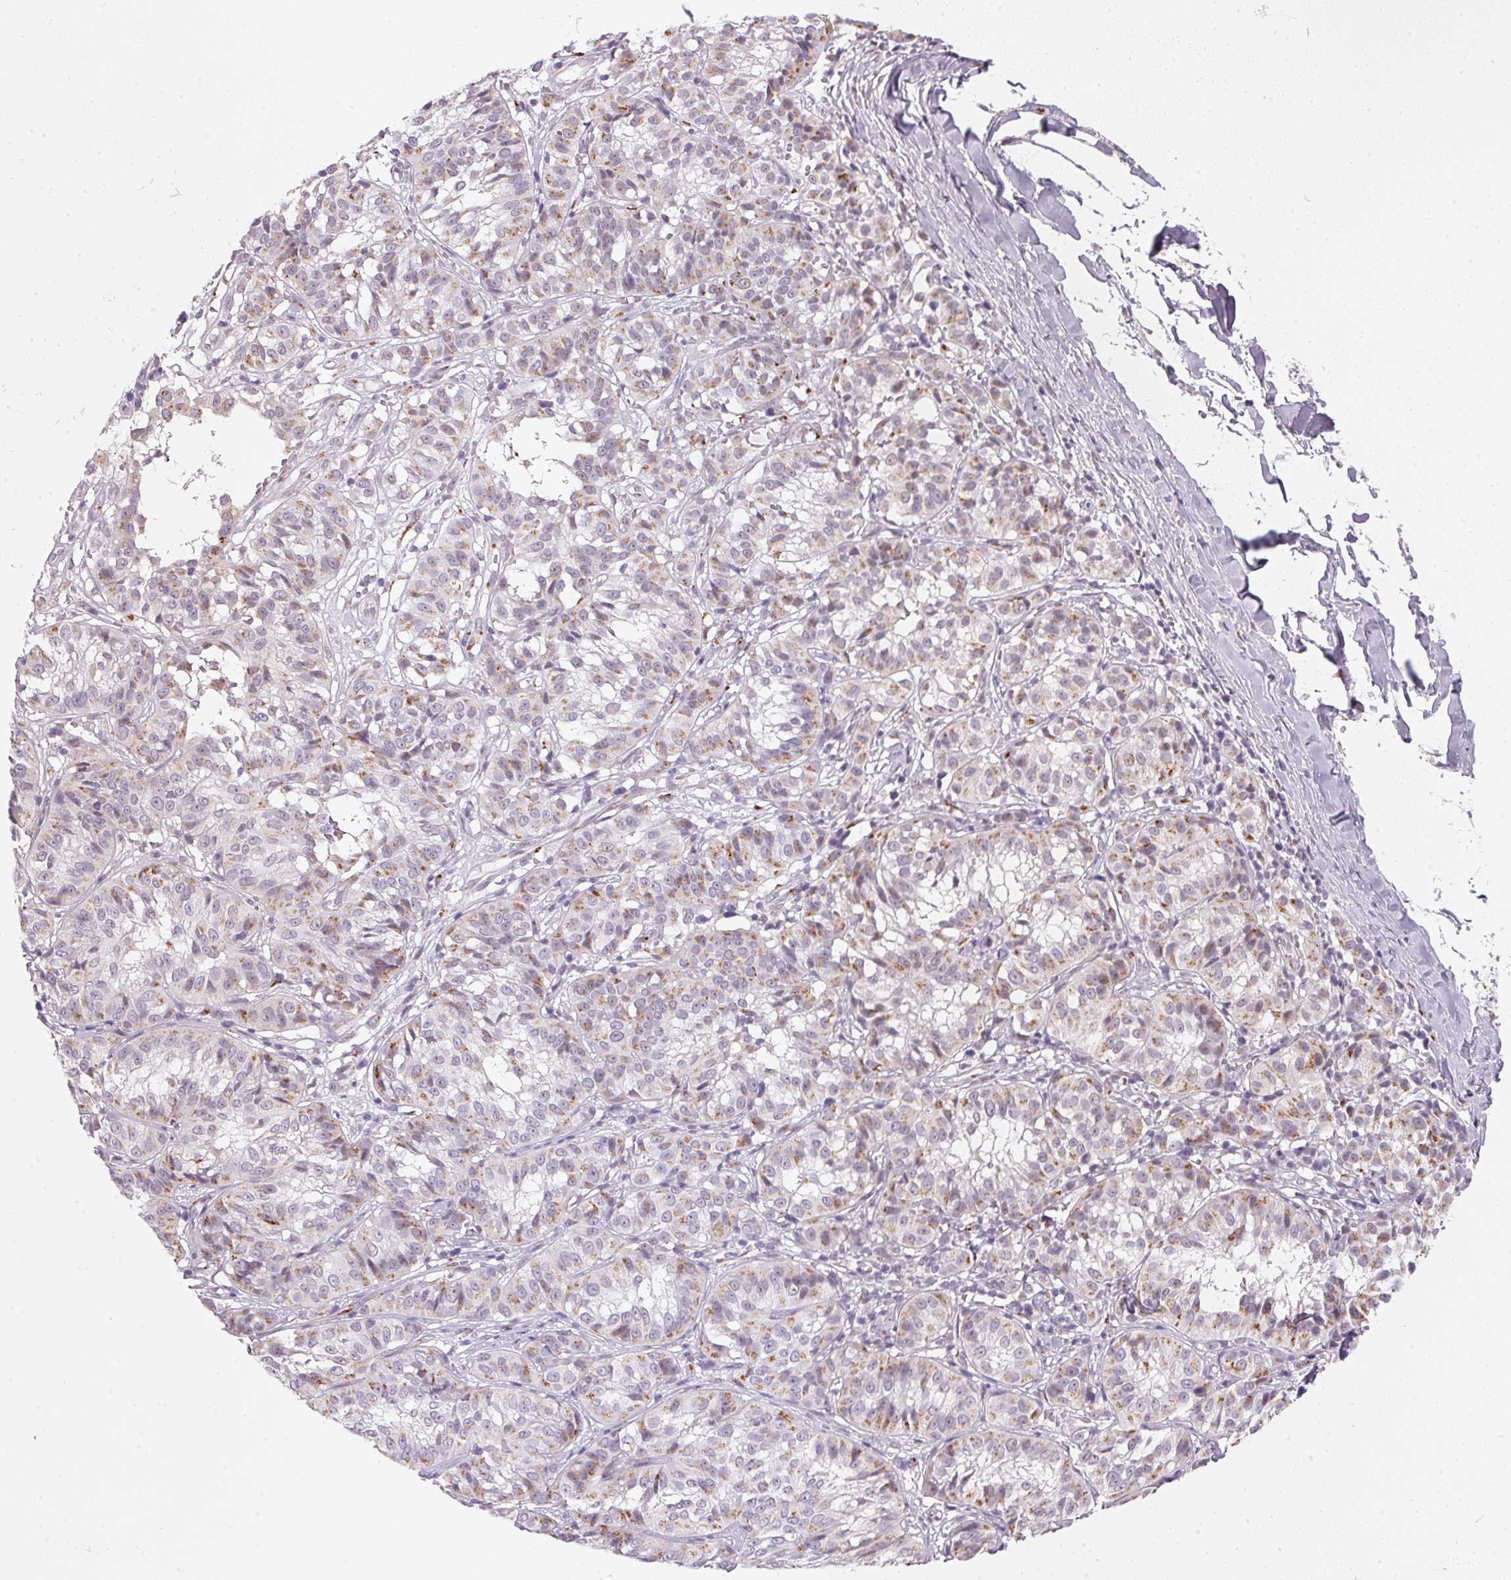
{"staining": {"intensity": "weak", "quantity": "25%-75%", "location": "cytoplasmic/membranous"}, "tissue": "melanoma", "cell_type": "Tumor cells", "image_type": "cancer", "snomed": [{"axis": "morphology", "description": "Malignant melanoma, NOS"}, {"axis": "topography", "description": "Skin"}], "caption": "Weak cytoplasmic/membranous protein expression is seen in about 25%-75% of tumor cells in melanoma.", "gene": "RAB22A", "patient": {"sex": "female", "age": 72}}